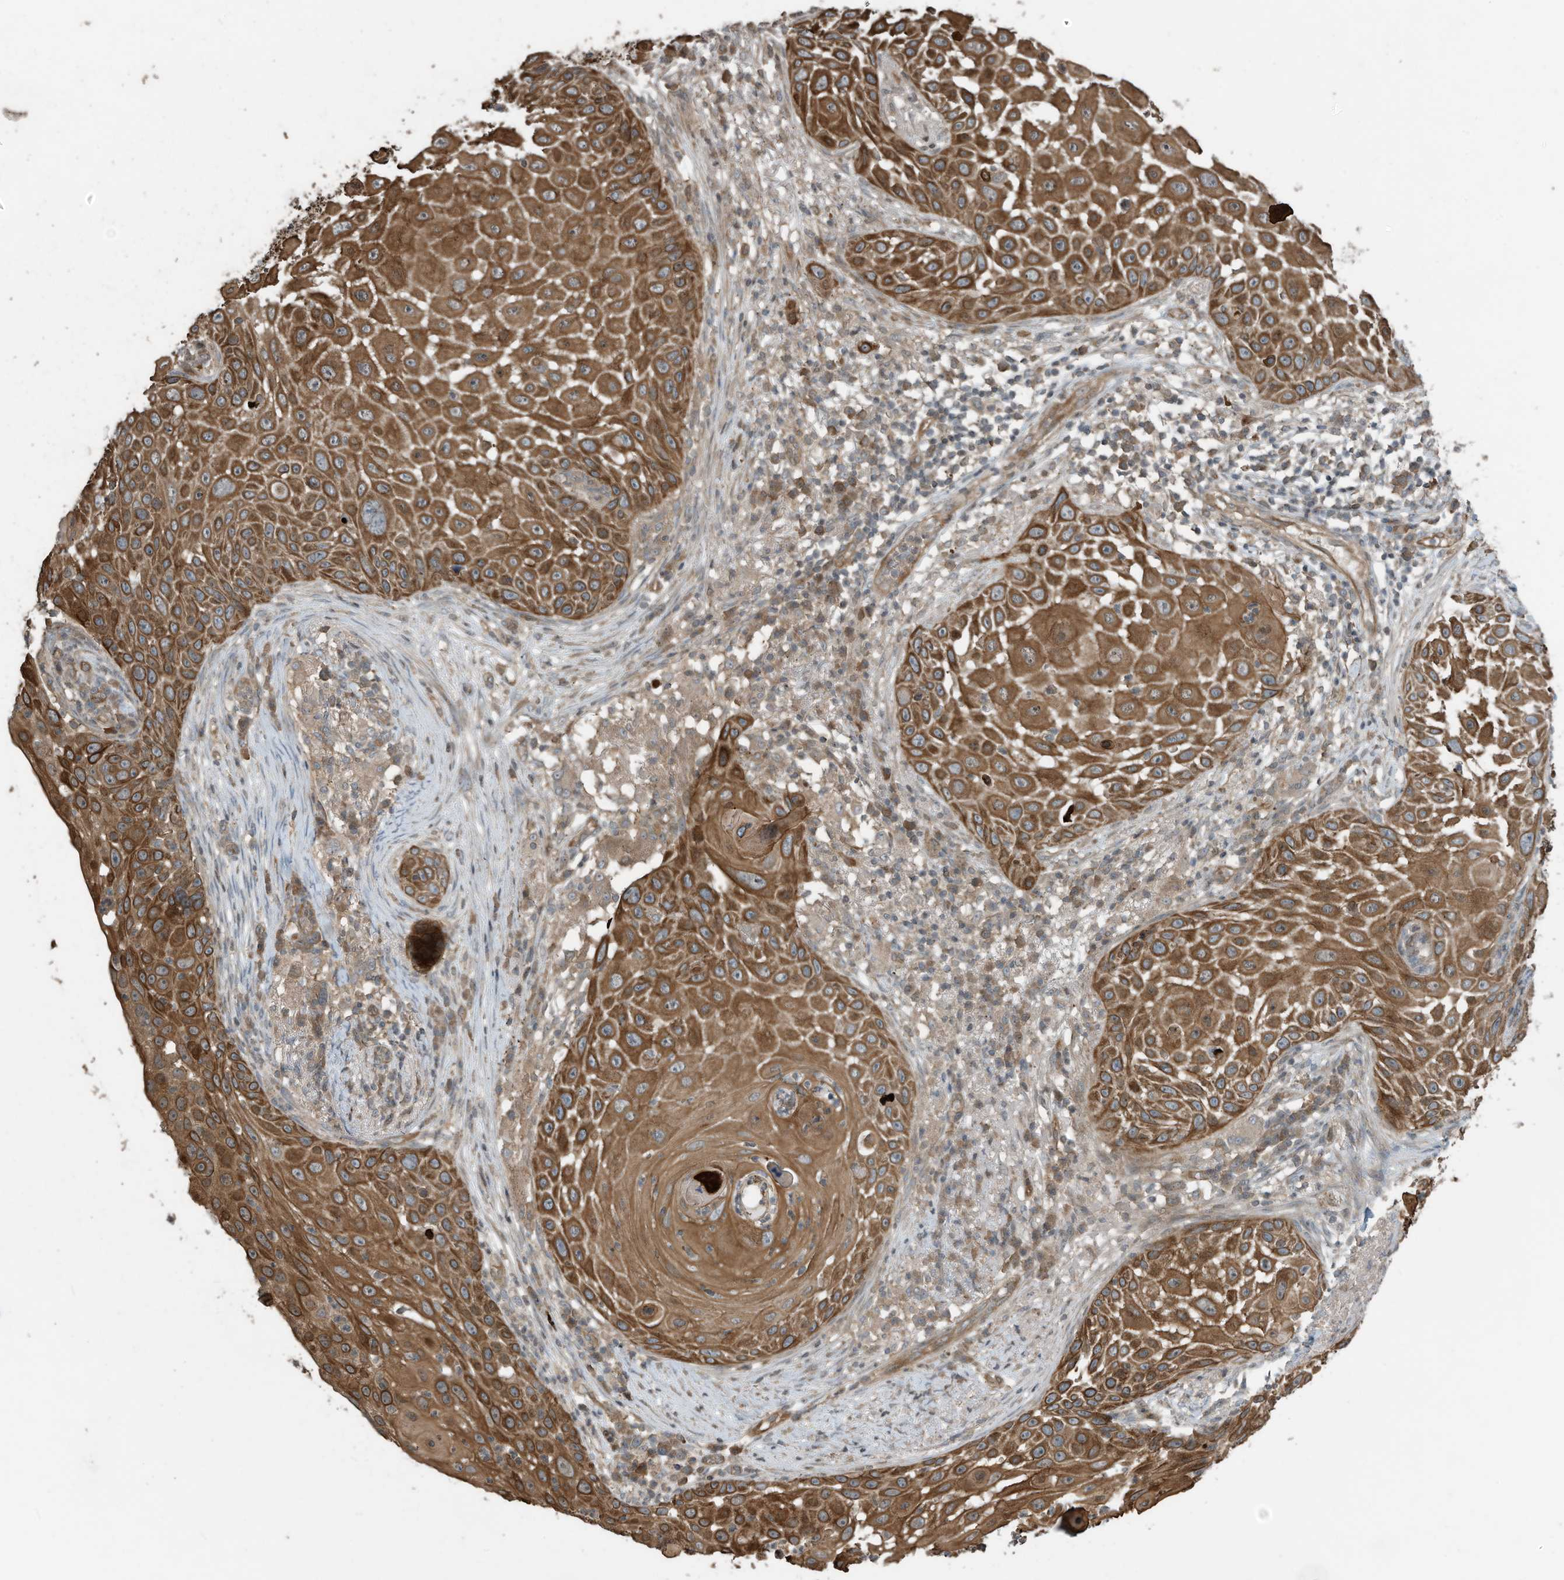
{"staining": {"intensity": "strong", "quantity": ">75%", "location": "cytoplasmic/membranous"}, "tissue": "skin cancer", "cell_type": "Tumor cells", "image_type": "cancer", "snomed": [{"axis": "morphology", "description": "Squamous cell carcinoma, NOS"}, {"axis": "topography", "description": "Skin"}], "caption": "Protein expression analysis of skin cancer (squamous cell carcinoma) displays strong cytoplasmic/membranous staining in approximately >75% of tumor cells.", "gene": "ZNF653", "patient": {"sex": "female", "age": 44}}